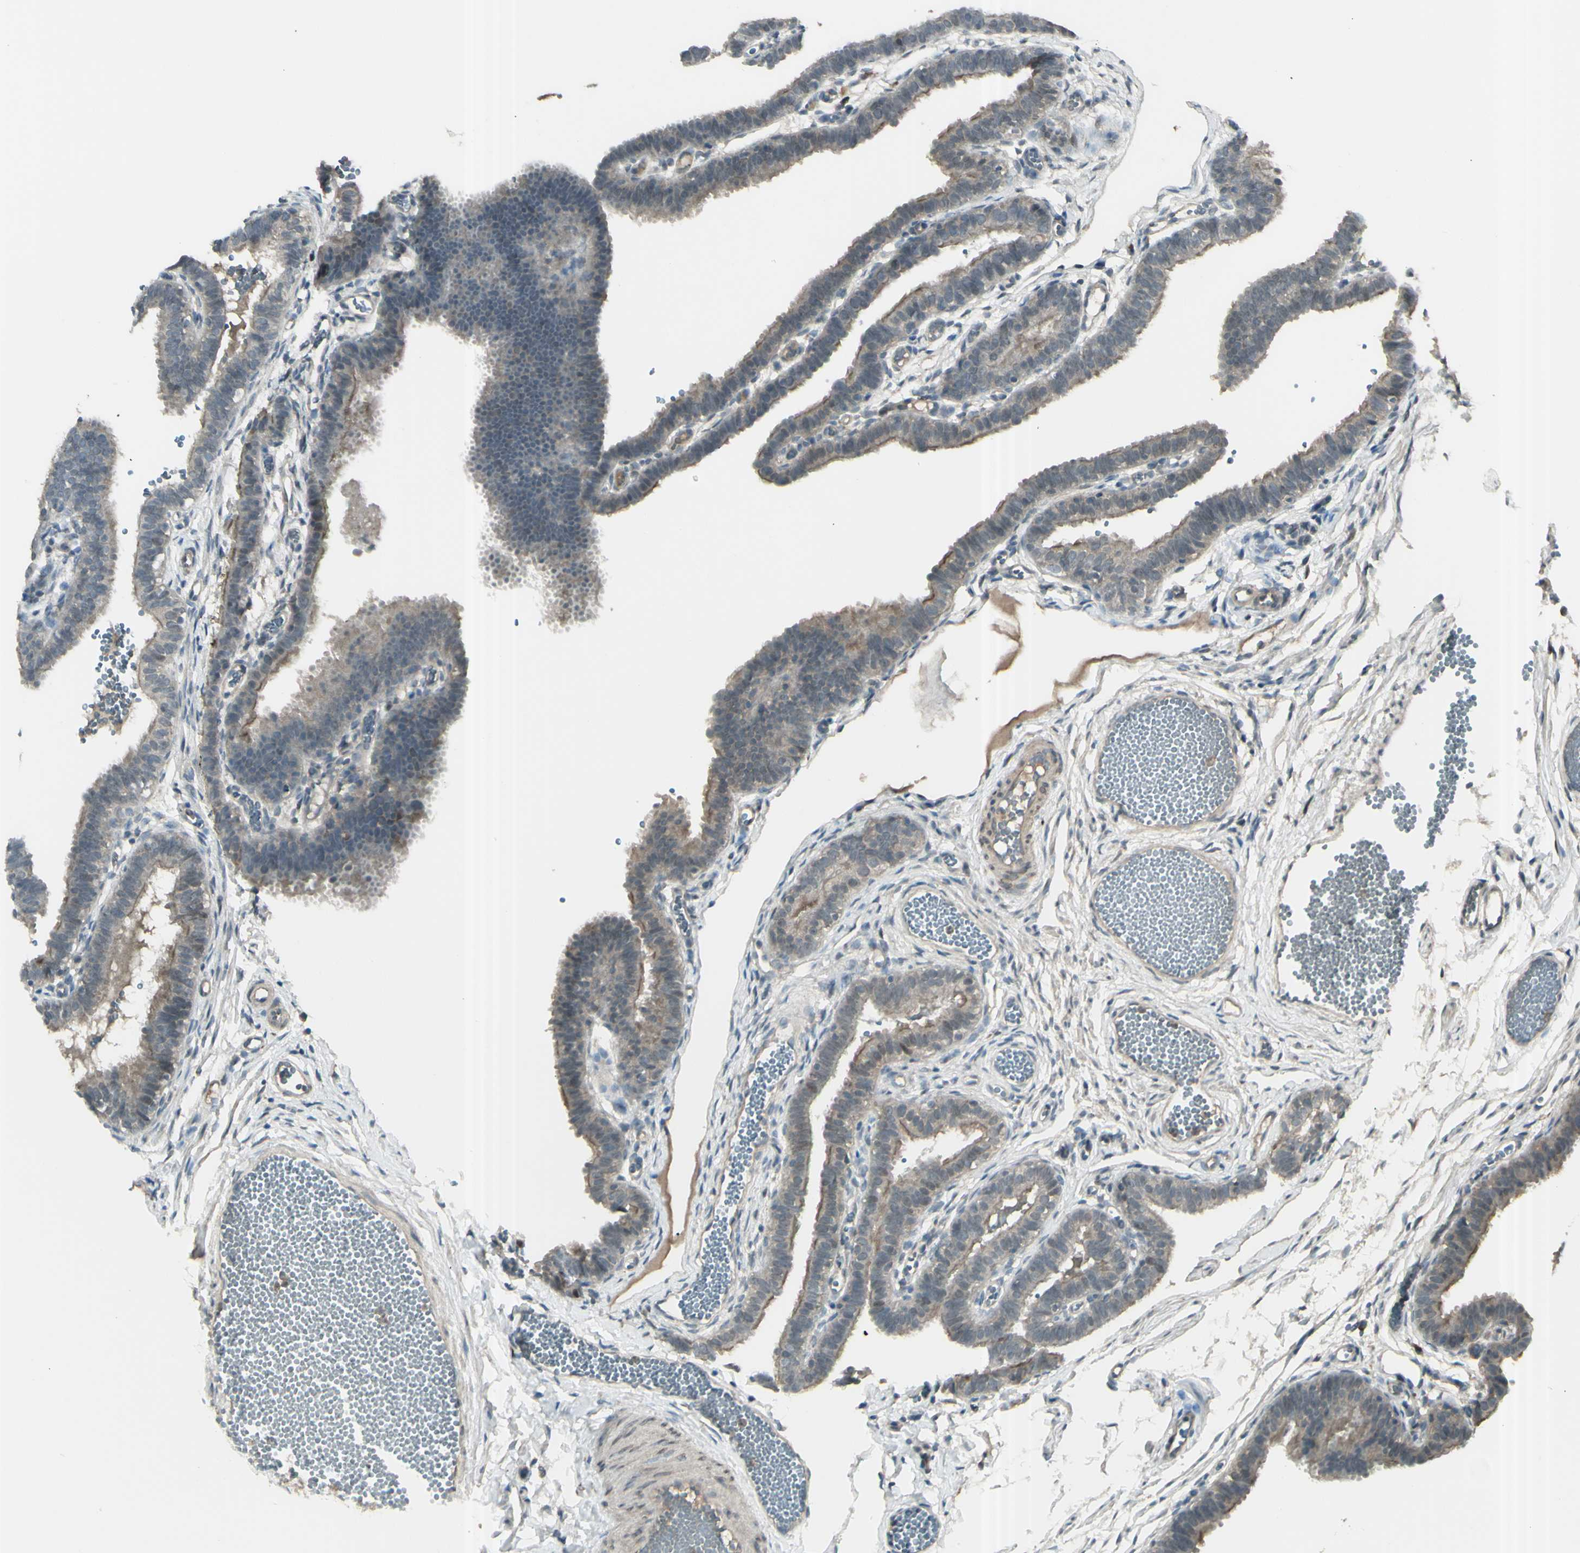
{"staining": {"intensity": "weak", "quantity": ">75%", "location": "cytoplasmic/membranous"}, "tissue": "fallopian tube", "cell_type": "Glandular cells", "image_type": "normal", "snomed": [{"axis": "morphology", "description": "Normal tissue, NOS"}, {"axis": "topography", "description": "Fallopian tube"}, {"axis": "topography", "description": "Placenta"}], "caption": "Approximately >75% of glandular cells in unremarkable fallopian tube display weak cytoplasmic/membranous protein positivity as visualized by brown immunohistochemical staining.", "gene": "GNAS", "patient": {"sex": "female", "age": 34}}